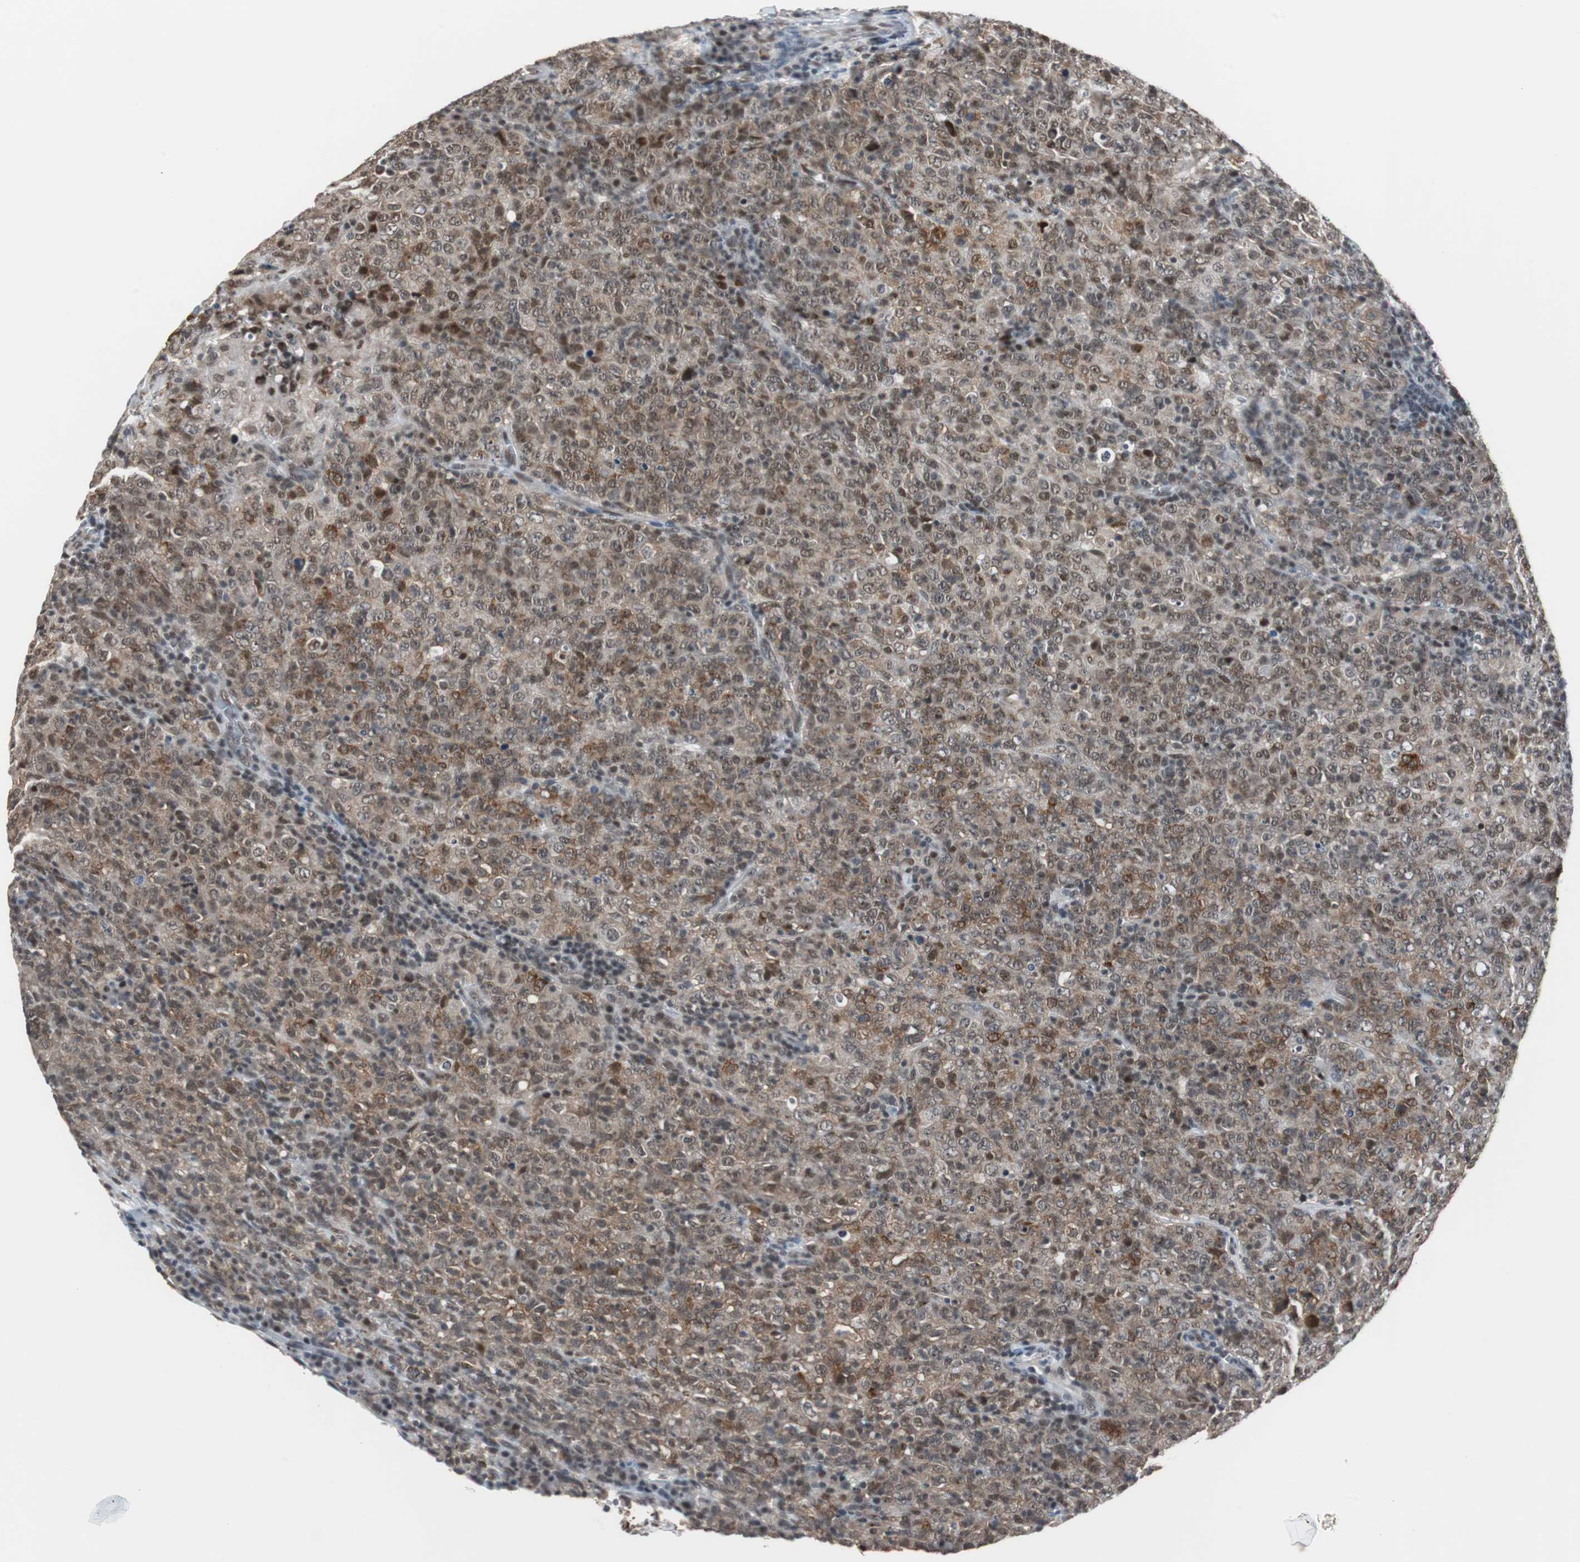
{"staining": {"intensity": "moderate", "quantity": ">75%", "location": "cytoplasmic/membranous,nuclear"}, "tissue": "lymphoma", "cell_type": "Tumor cells", "image_type": "cancer", "snomed": [{"axis": "morphology", "description": "Malignant lymphoma, non-Hodgkin's type, High grade"}, {"axis": "topography", "description": "Tonsil"}], "caption": "Protein expression analysis of human lymphoma reveals moderate cytoplasmic/membranous and nuclear staining in approximately >75% of tumor cells. The protein of interest is shown in brown color, while the nuclei are stained blue.", "gene": "TAF7", "patient": {"sex": "female", "age": 36}}